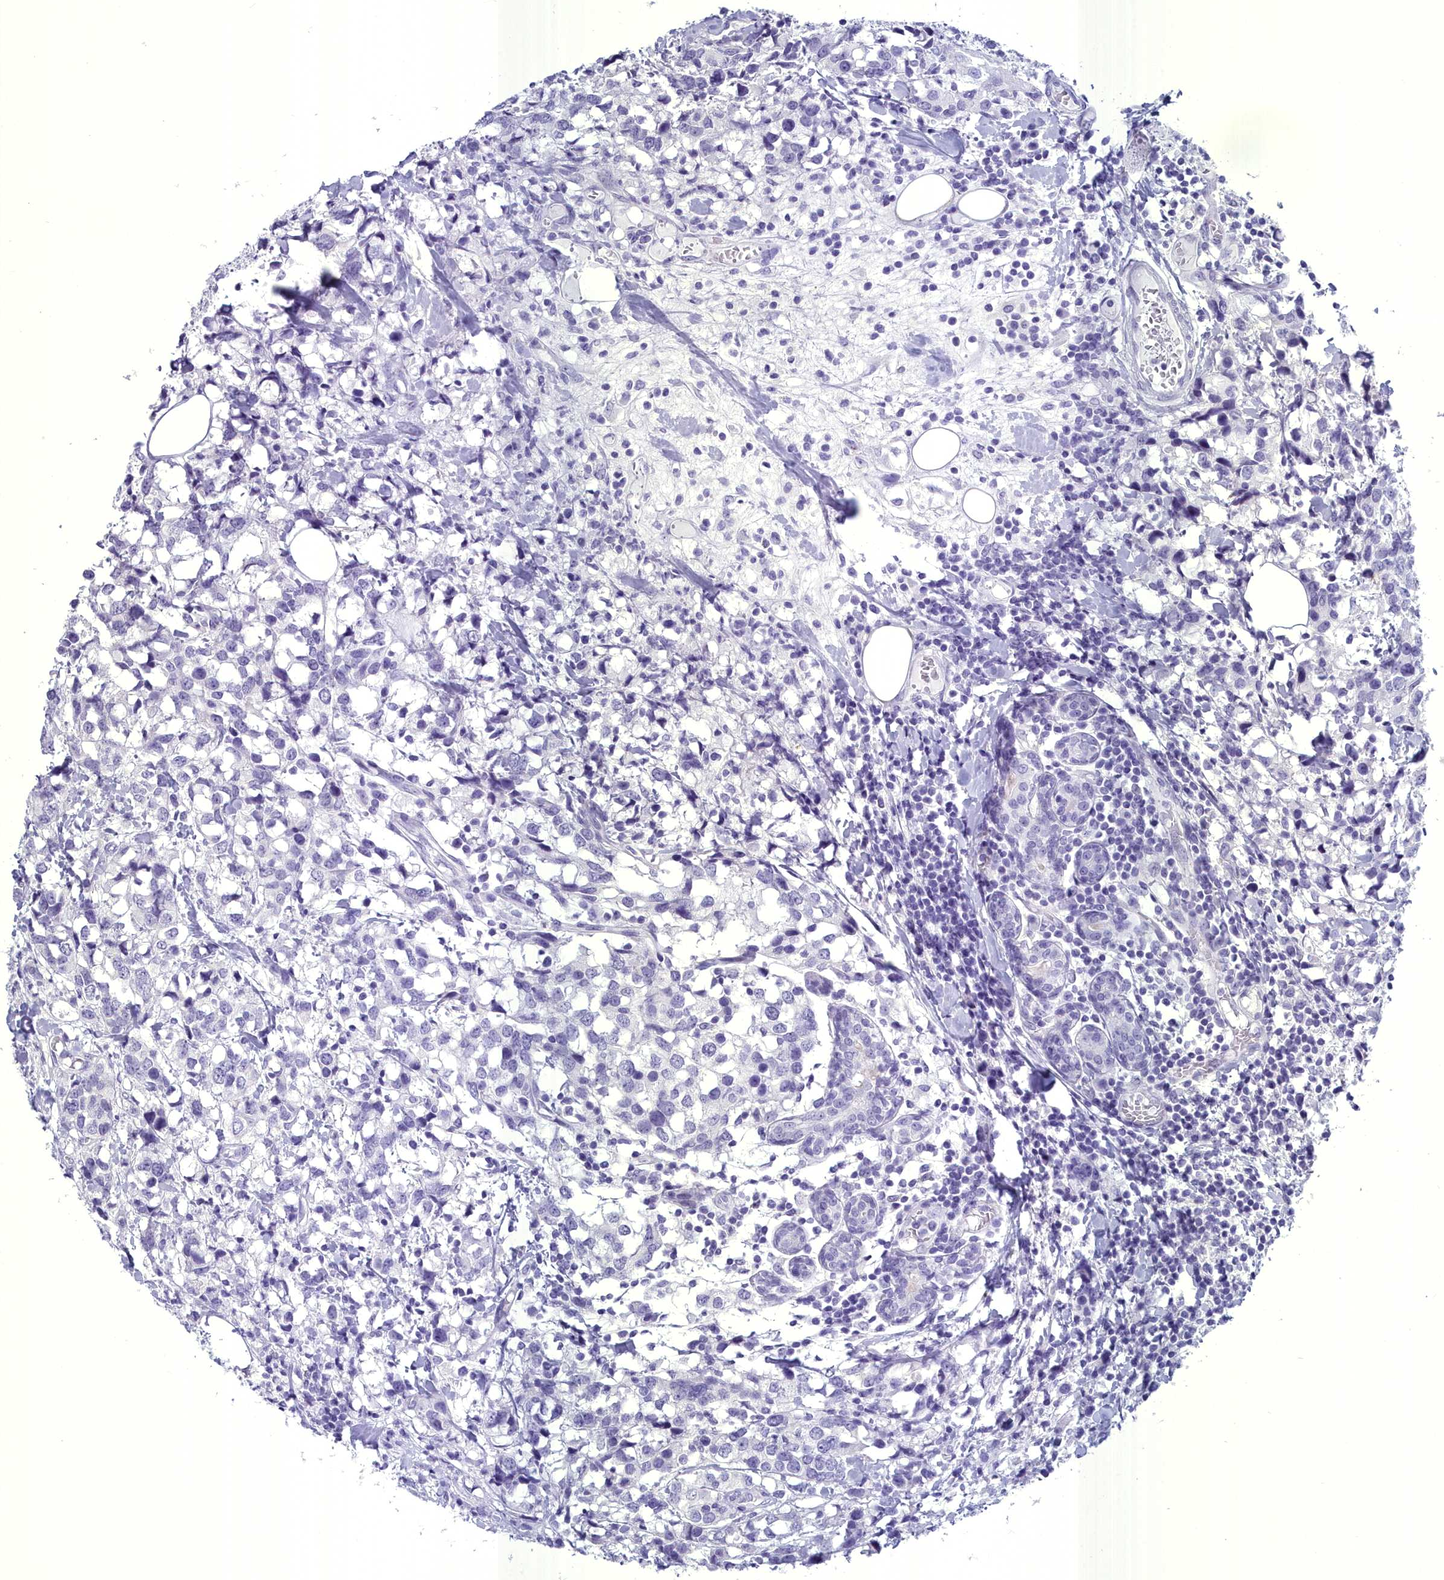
{"staining": {"intensity": "negative", "quantity": "none", "location": "none"}, "tissue": "breast cancer", "cell_type": "Tumor cells", "image_type": "cancer", "snomed": [{"axis": "morphology", "description": "Lobular carcinoma"}, {"axis": "topography", "description": "Breast"}], "caption": "There is no significant staining in tumor cells of breast cancer (lobular carcinoma).", "gene": "MAP6", "patient": {"sex": "female", "age": 59}}